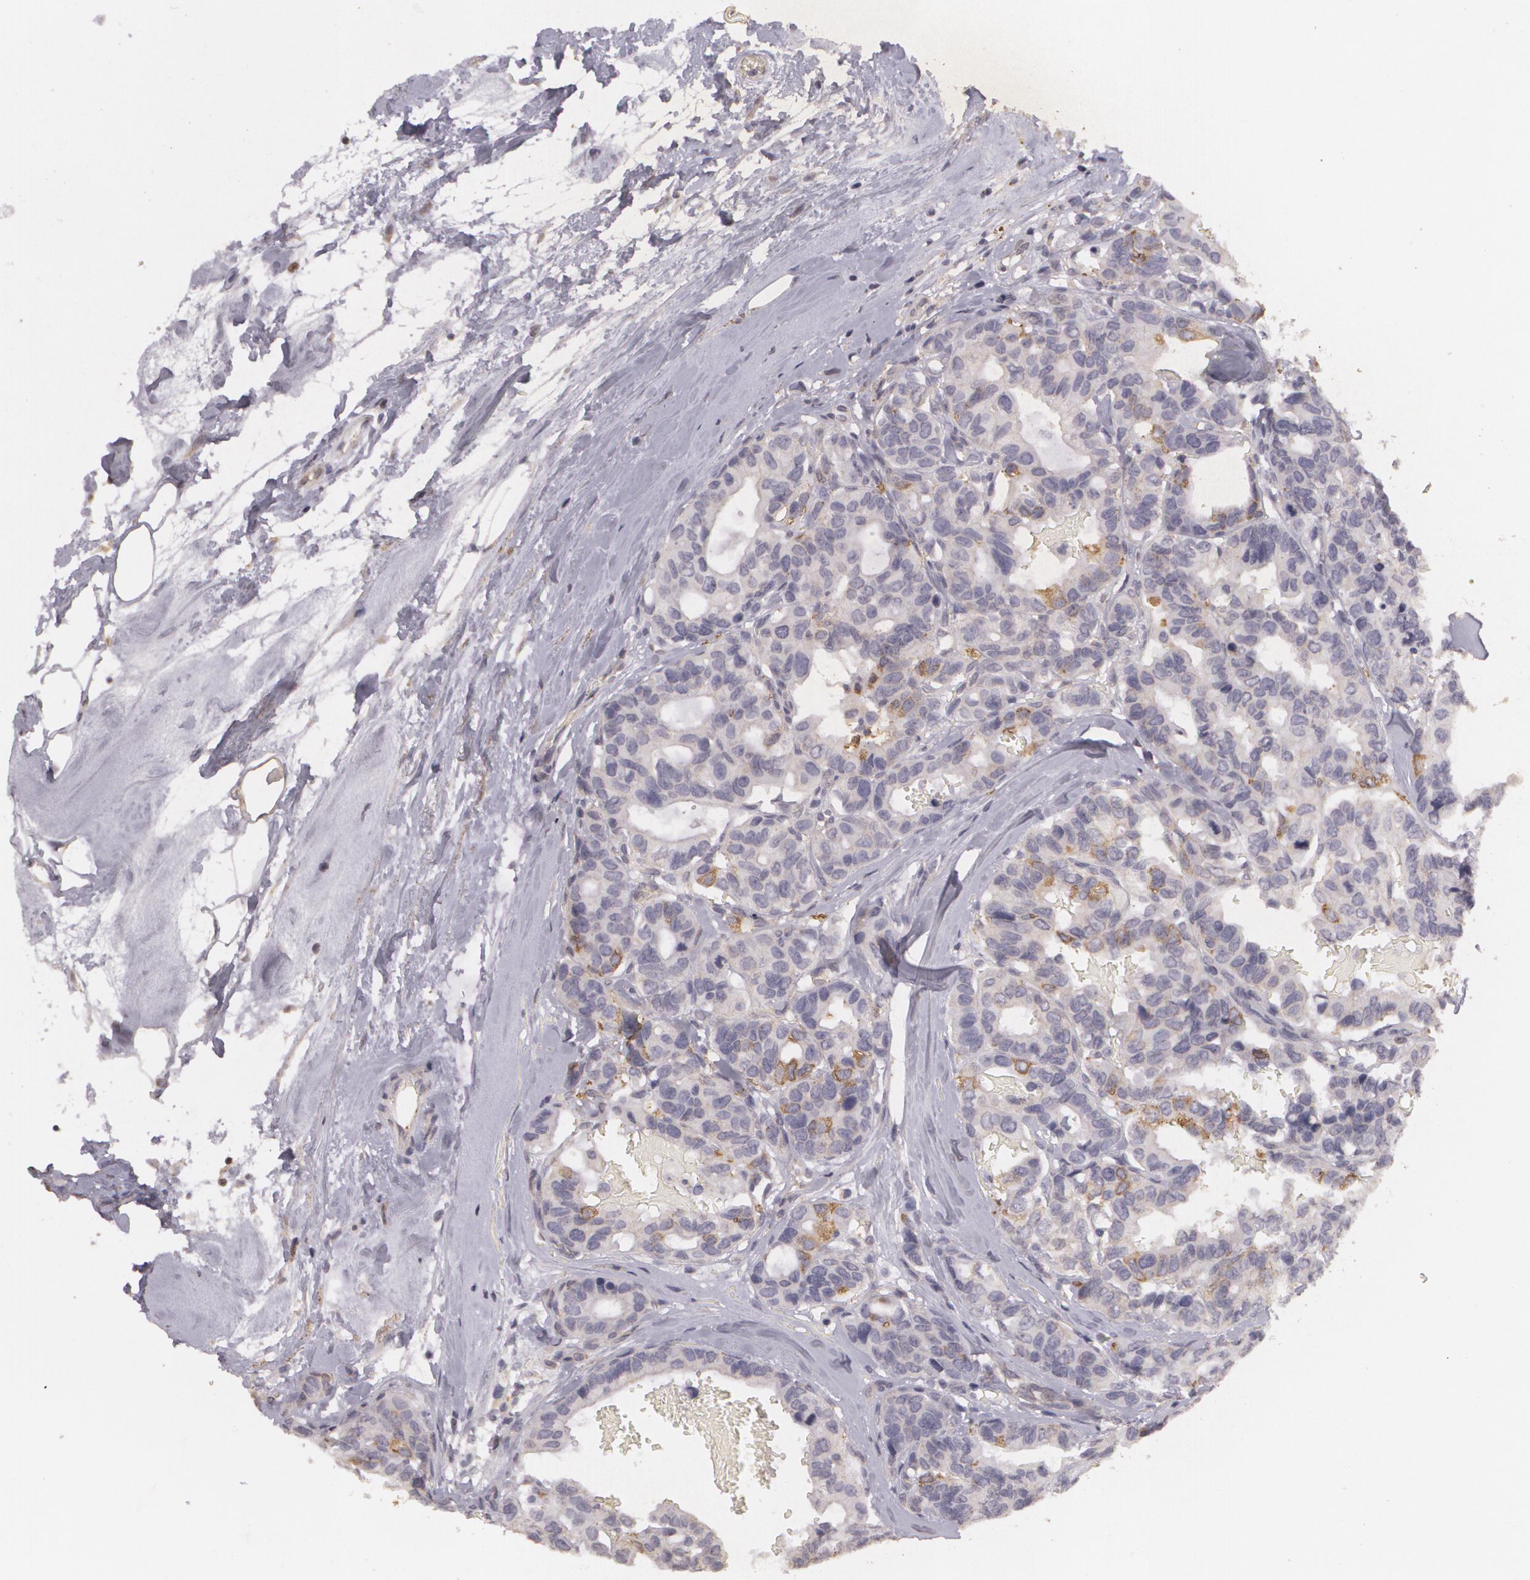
{"staining": {"intensity": "weak", "quantity": "25%-75%", "location": "cytoplasmic/membranous"}, "tissue": "breast cancer", "cell_type": "Tumor cells", "image_type": "cancer", "snomed": [{"axis": "morphology", "description": "Duct carcinoma"}, {"axis": "topography", "description": "Breast"}], "caption": "Protein expression by immunohistochemistry exhibits weak cytoplasmic/membranous expression in approximately 25%-75% of tumor cells in breast intraductal carcinoma.", "gene": "KCNA4", "patient": {"sex": "female", "age": 69}}